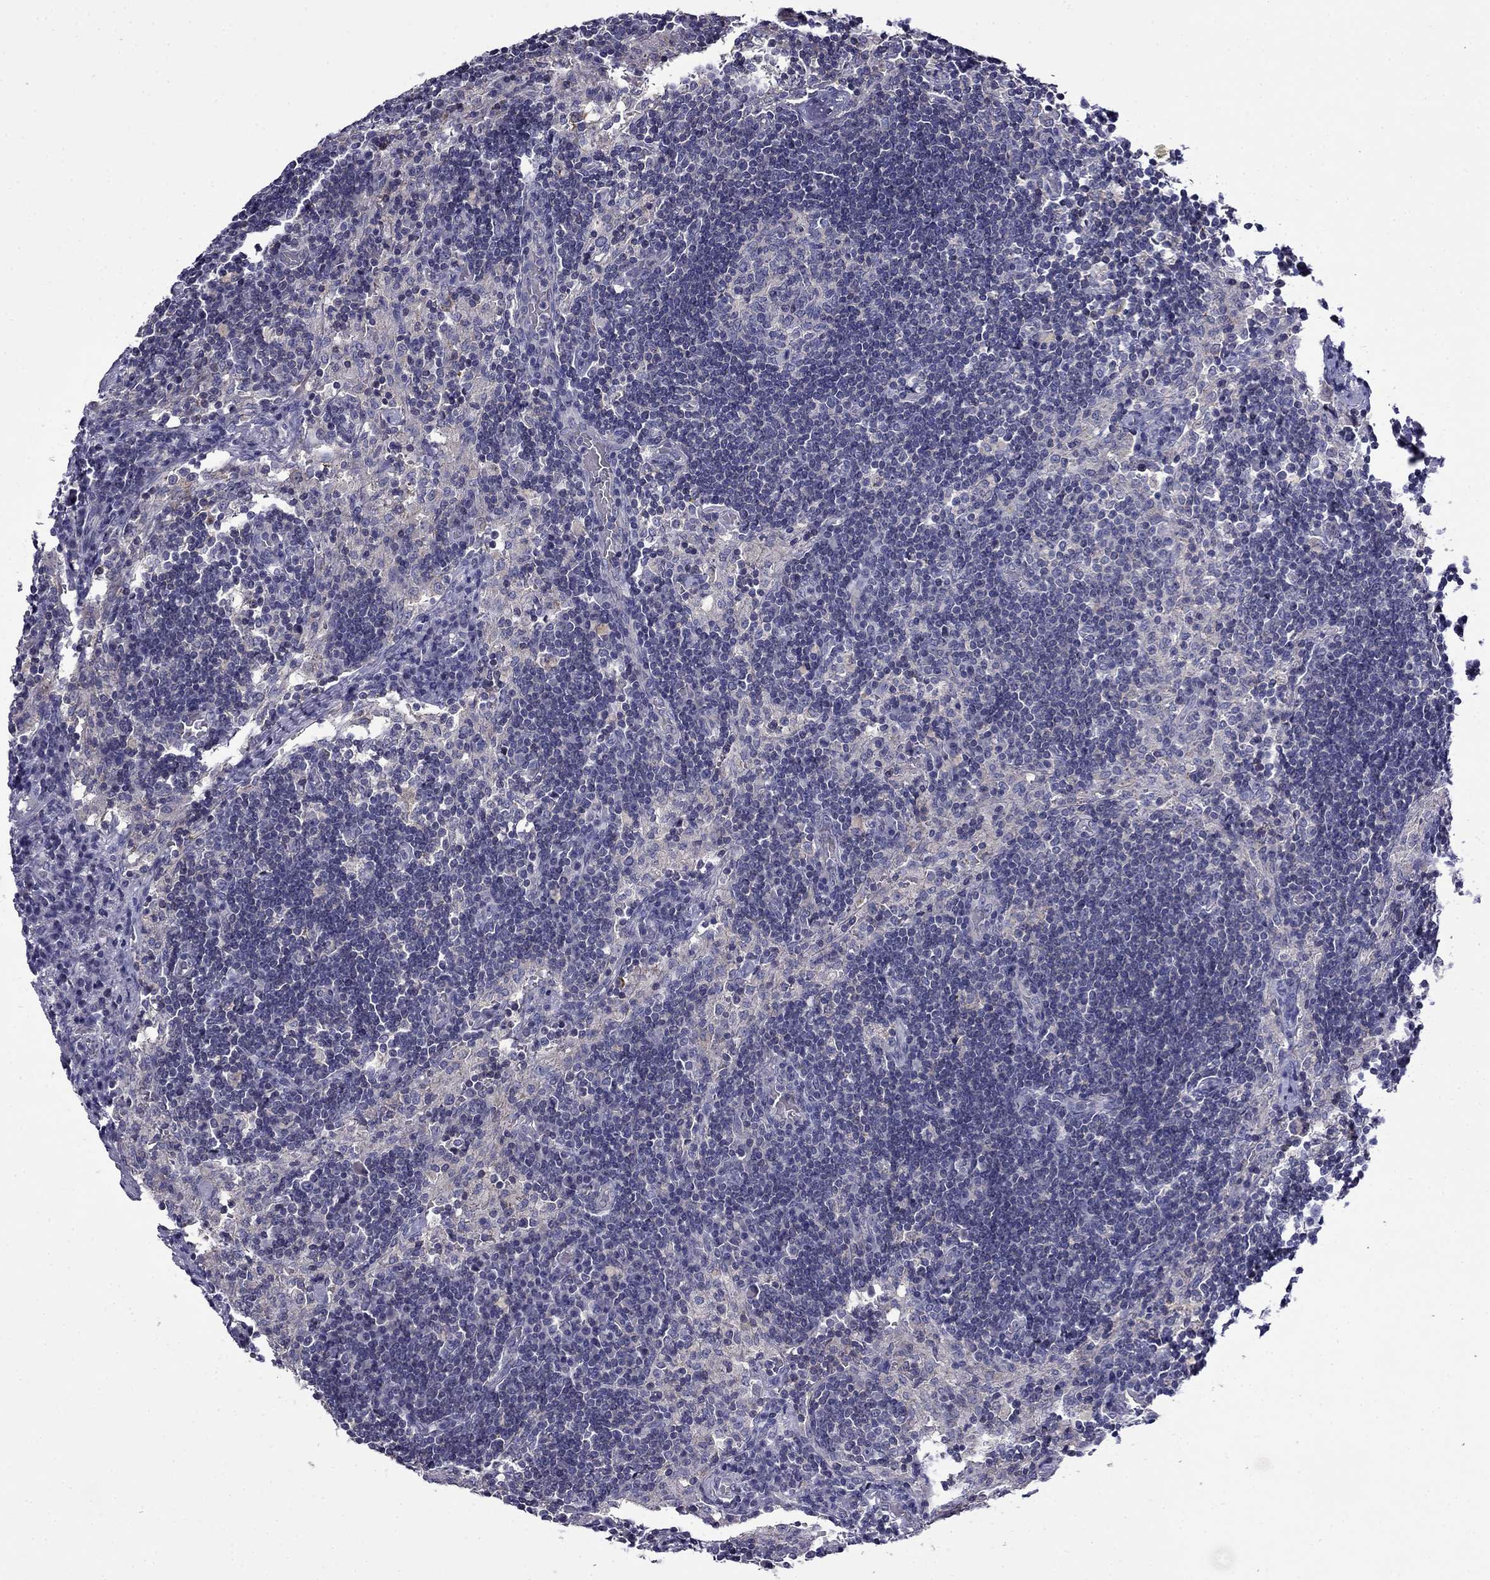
{"staining": {"intensity": "negative", "quantity": "none", "location": "none"}, "tissue": "lymph node", "cell_type": "Germinal center cells", "image_type": "normal", "snomed": [{"axis": "morphology", "description": "Normal tissue, NOS"}, {"axis": "topography", "description": "Lymph node"}], "caption": "Germinal center cells are negative for brown protein staining in benign lymph node.", "gene": "PRR18", "patient": {"sex": "male", "age": 63}}